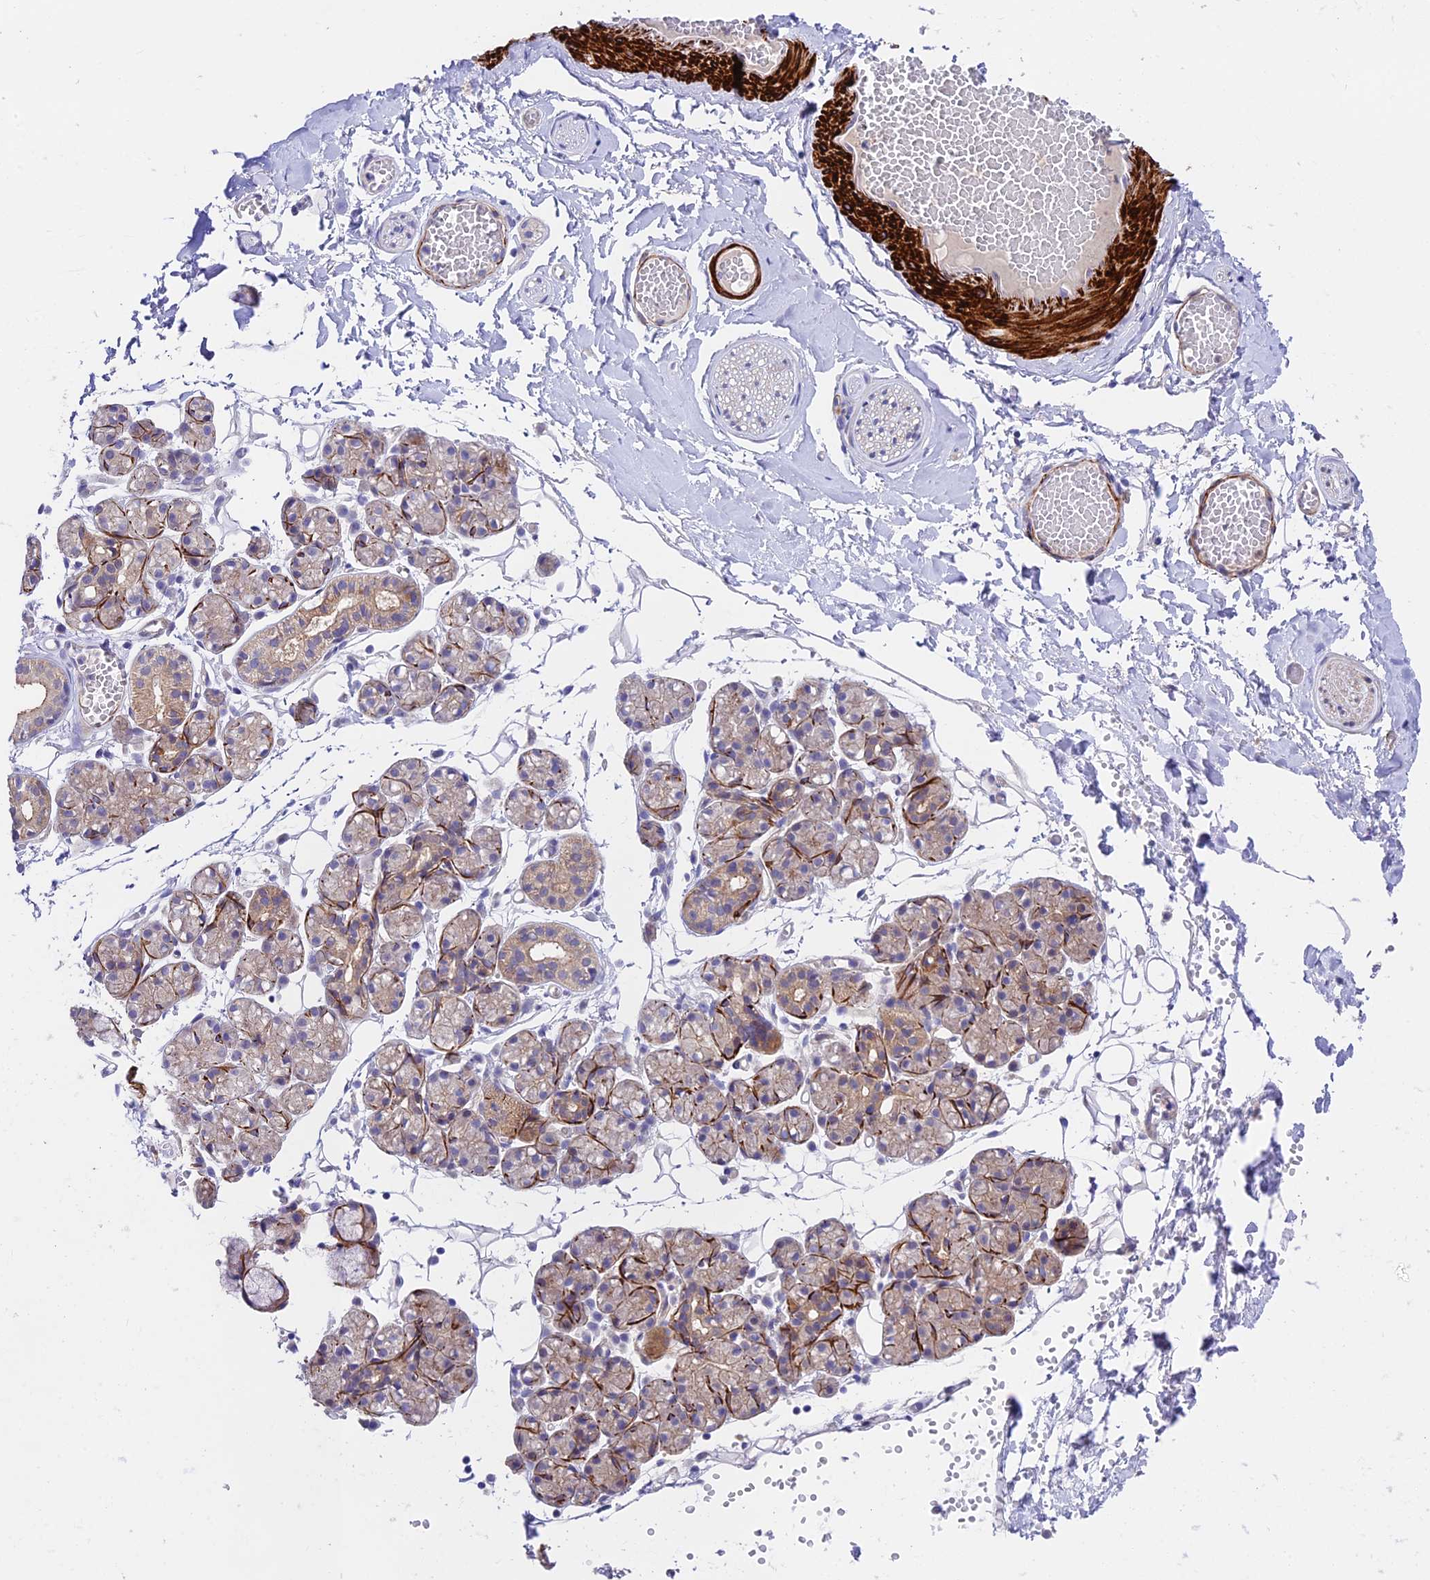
{"staining": {"intensity": "moderate", "quantity": "<25%", "location": "cytoplasmic/membranous"}, "tissue": "salivary gland", "cell_type": "Glandular cells", "image_type": "normal", "snomed": [{"axis": "morphology", "description": "Normal tissue, NOS"}, {"axis": "topography", "description": "Salivary gland"}], "caption": "This micrograph exhibits IHC staining of benign human salivary gland, with low moderate cytoplasmic/membranous expression in approximately <25% of glandular cells.", "gene": "ANKRD50", "patient": {"sex": "male", "age": 63}}